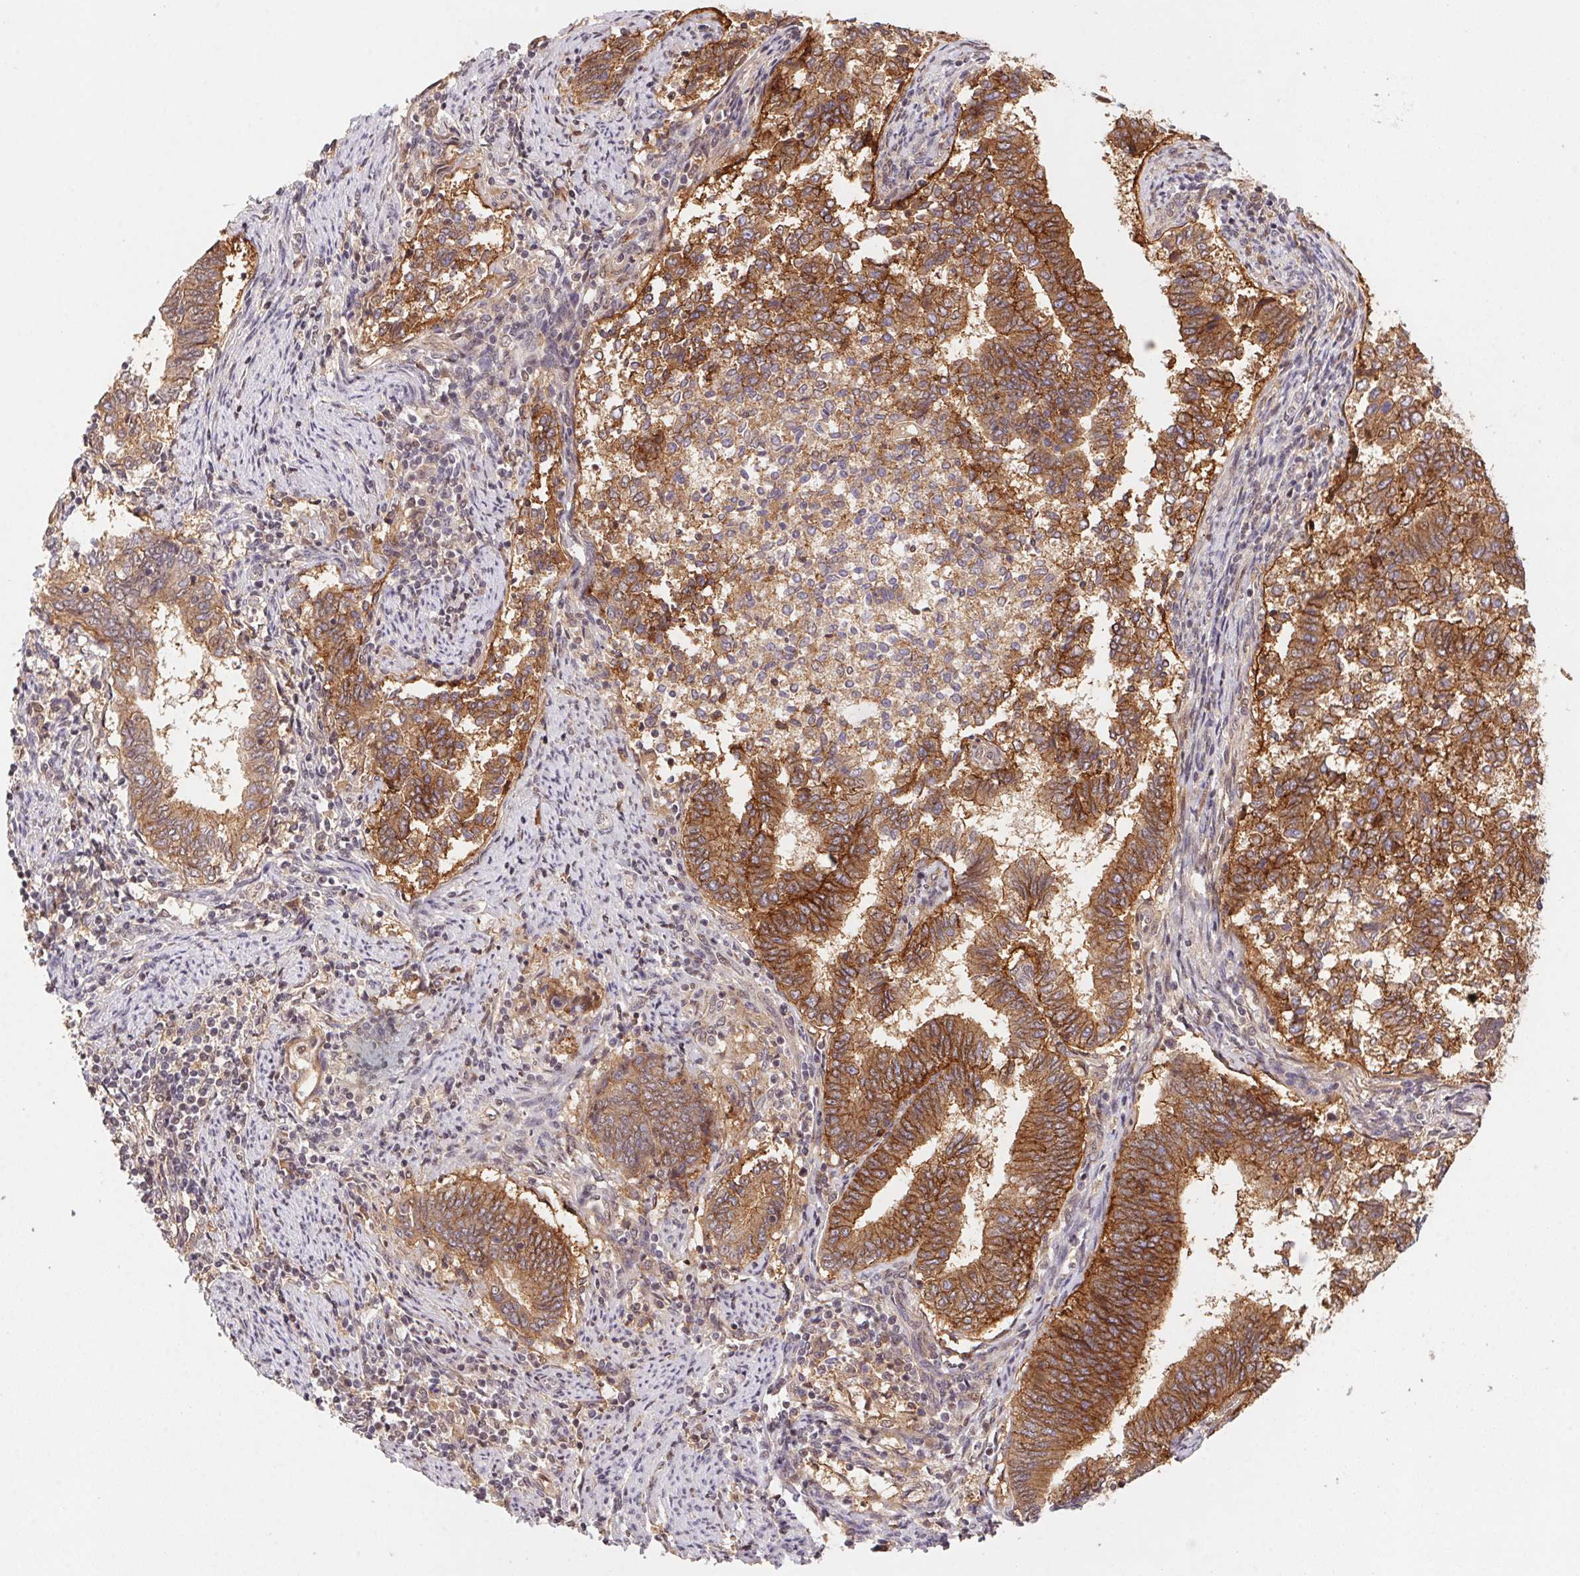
{"staining": {"intensity": "moderate", "quantity": ">75%", "location": "cytoplasmic/membranous"}, "tissue": "endometrial cancer", "cell_type": "Tumor cells", "image_type": "cancer", "snomed": [{"axis": "morphology", "description": "Adenocarcinoma, NOS"}, {"axis": "topography", "description": "Endometrium"}], "caption": "Moderate cytoplasmic/membranous staining for a protein is identified in about >75% of tumor cells of endometrial cancer (adenocarcinoma) using IHC.", "gene": "SLC52A2", "patient": {"sex": "female", "age": 65}}